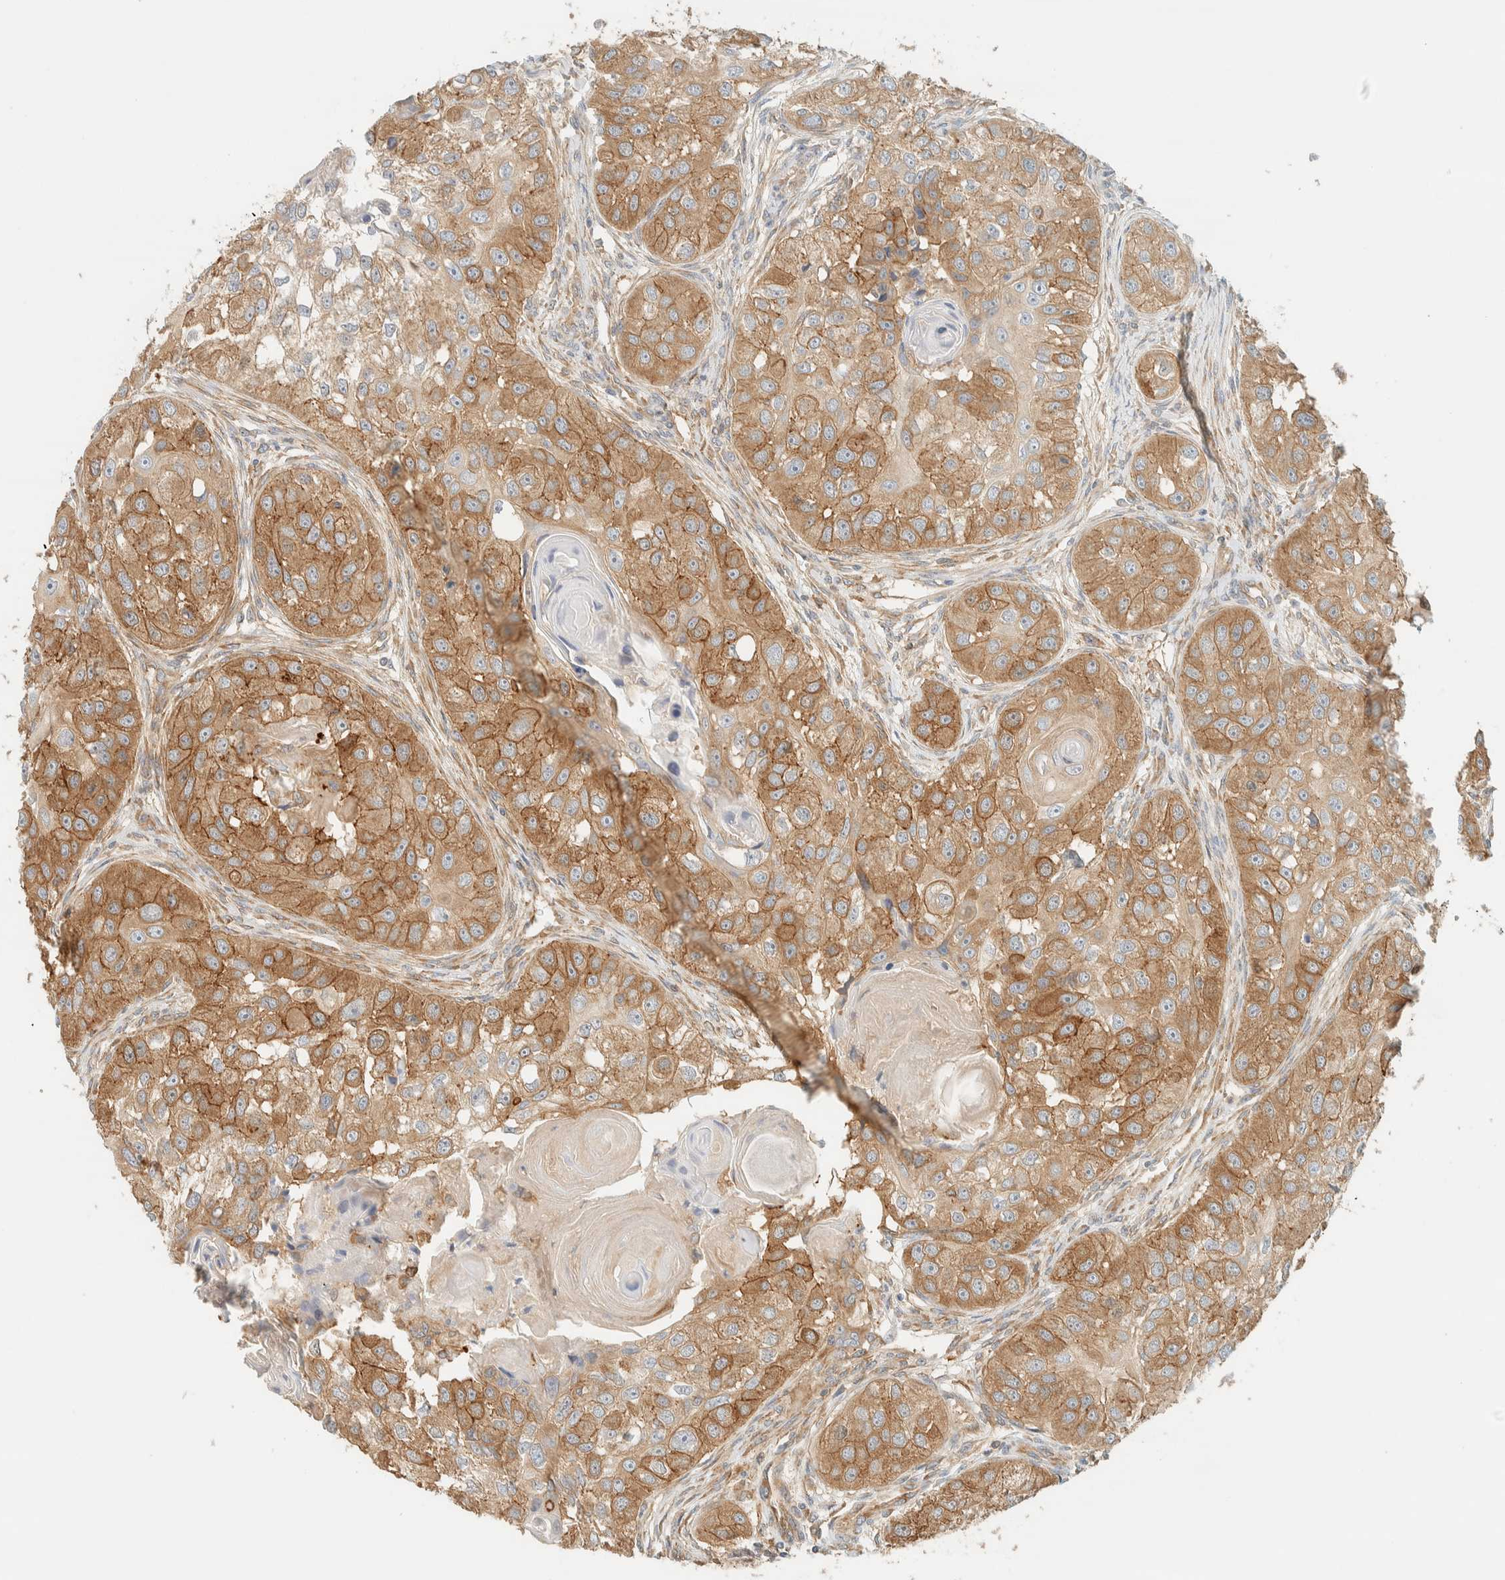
{"staining": {"intensity": "moderate", "quantity": ">75%", "location": "cytoplasmic/membranous"}, "tissue": "head and neck cancer", "cell_type": "Tumor cells", "image_type": "cancer", "snomed": [{"axis": "morphology", "description": "Normal tissue, NOS"}, {"axis": "morphology", "description": "Squamous cell carcinoma, NOS"}, {"axis": "topography", "description": "Skeletal muscle"}, {"axis": "topography", "description": "Head-Neck"}], "caption": "Protein expression analysis of squamous cell carcinoma (head and neck) demonstrates moderate cytoplasmic/membranous staining in approximately >75% of tumor cells. (DAB = brown stain, brightfield microscopy at high magnification).", "gene": "LIMA1", "patient": {"sex": "male", "age": 51}}